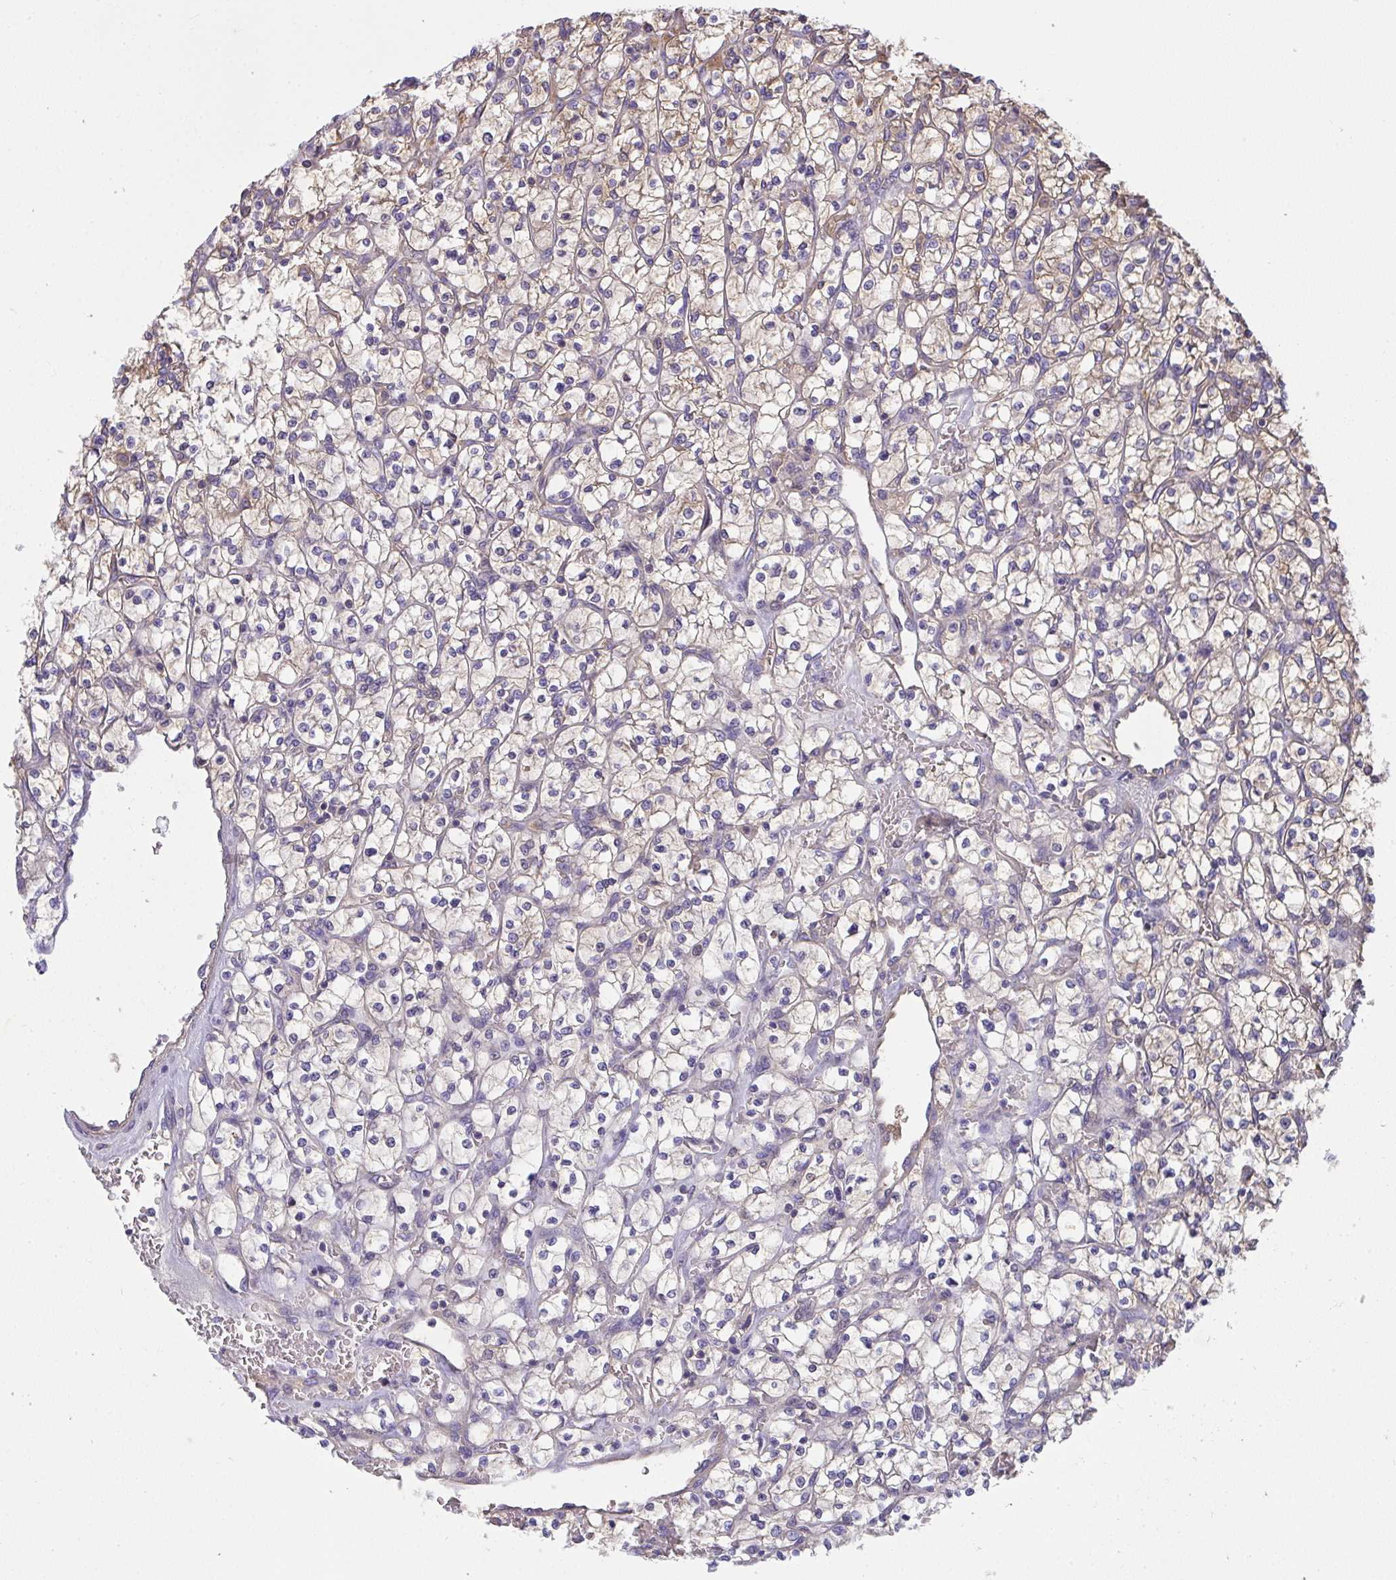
{"staining": {"intensity": "weak", "quantity": "25%-75%", "location": "cytoplasmic/membranous"}, "tissue": "renal cancer", "cell_type": "Tumor cells", "image_type": "cancer", "snomed": [{"axis": "morphology", "description": "Adenocarcinoma, NOS"}, {"axis": "topography", "description": "Kidney"}], "caption": "Adenocarcinoma (renal) stained for a protein (brown) exhibits weak cytoplasmic/membranous positive positivity in about 25%-75% of tumor cells.", "gene": "ZSWIM3", "patient": {"sex": "female", "age": 64}}